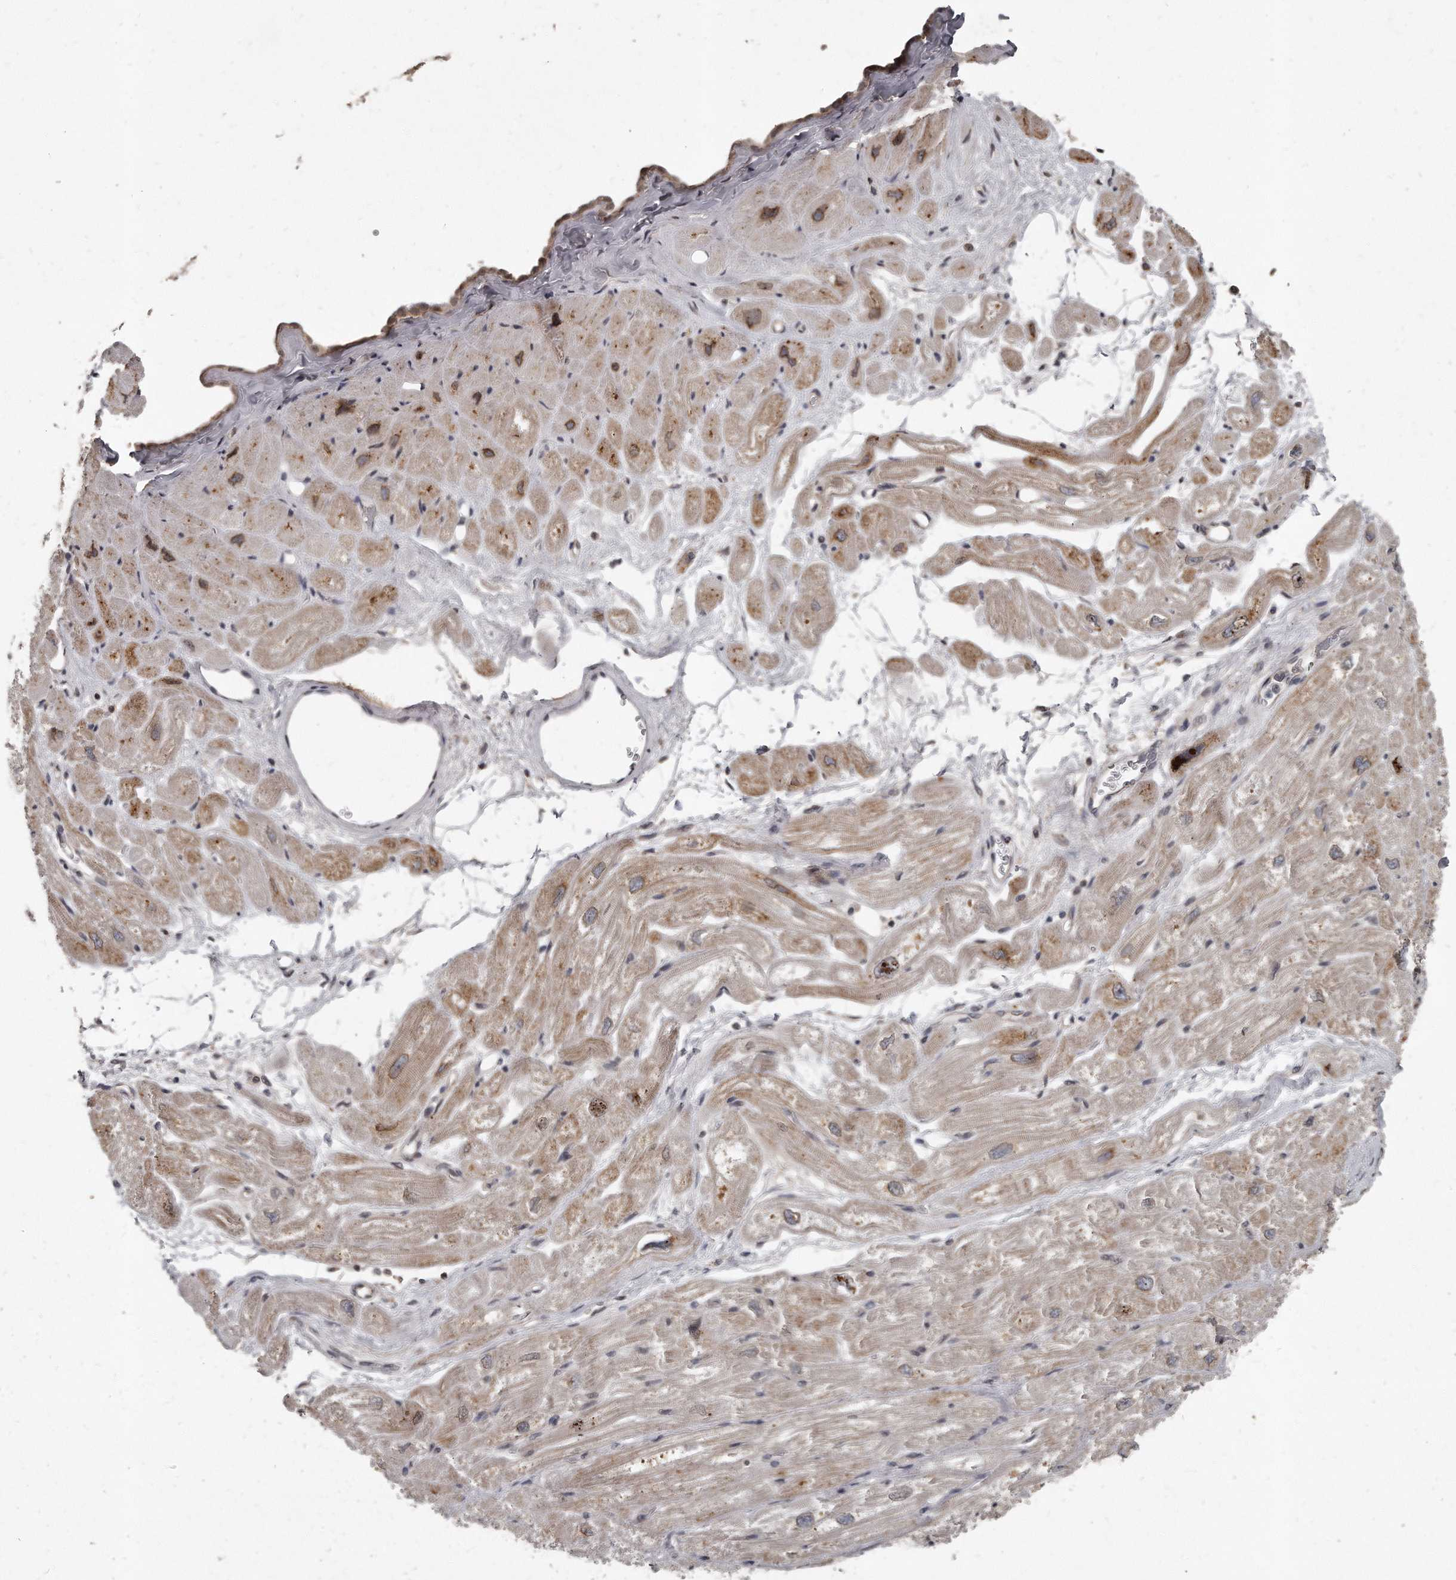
{"staining": {"intensity": "weak", "quantity": "25%-75%", "location": "cytoplasmic/membranous"}, "tissue": "heart muscle", "cell_type": "Cardiomyocytes", "image_type": "normal", "snomed": [{"axis": "morphology", "description": "Normal tissue, NOS"}, {"axis": "topography", "description": "Heart"}], "caption": "Cardiomyocytes display weak cytoplasmic/membranous staining in approximately 25%-75% of cells in normal heart muscle. (brown staining indicates protein expression, while blue staining denotes nuclei).", "gene": "GCH1", "patient": {"sex": "male", "age": 50}}